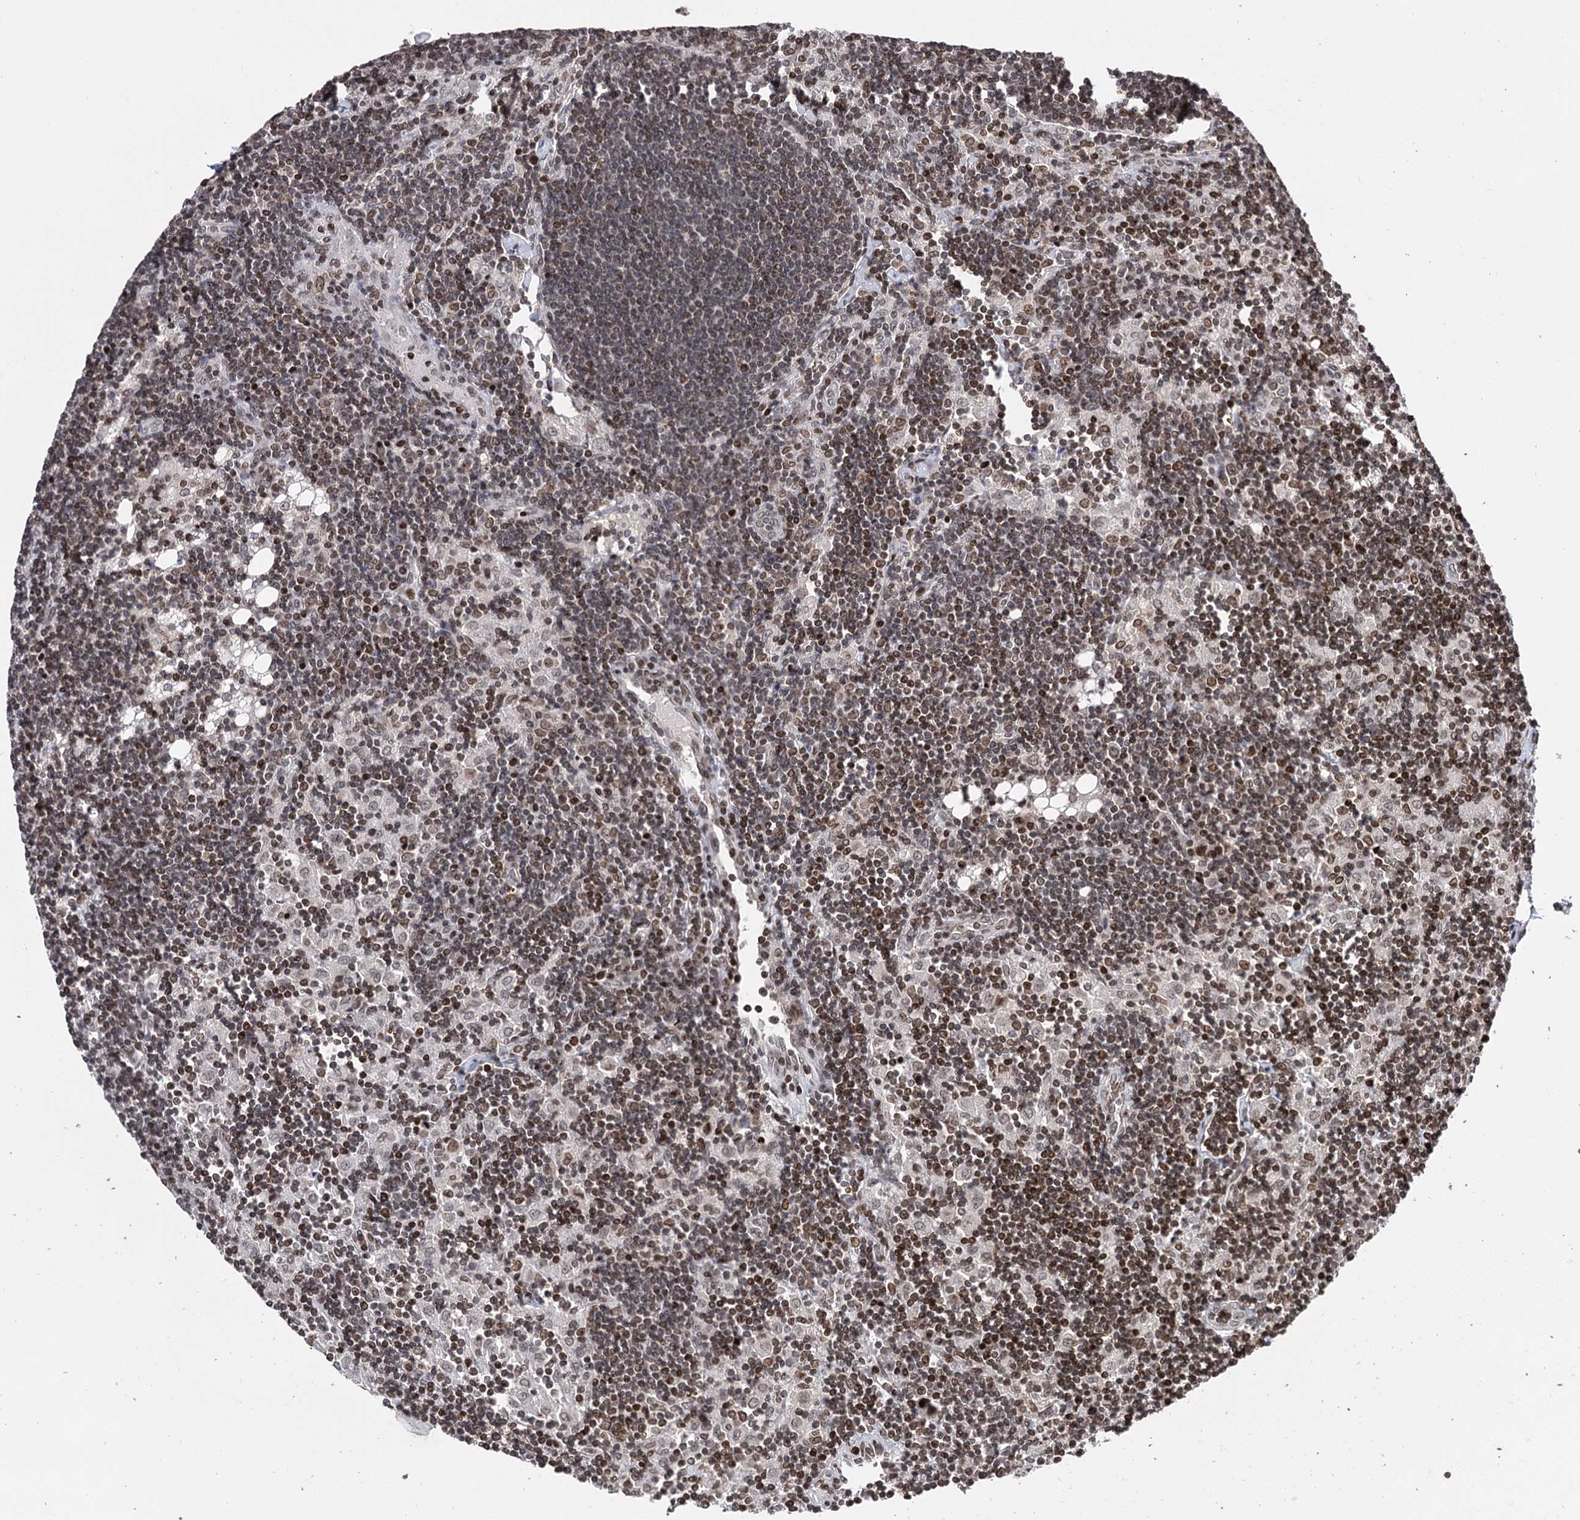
{"staining": {"intensity": "moderate", "quantity": ">75%", "location": "nuclear"}, "tissue": "lymph node", "cell_type": "Germinal center cells", "image_type": "normal", "snomed": [{"axis": "morphology", "description": "Normal tissue, NOS"}, {"axis": "topography", "description": "Lymph node"}], "caption": "Brown immunohistochemical staining in unremarkable human lymph node reveals moderate nuclear expression in approximately >75% of germinal center cells.", "gene": "CCDC77", "patient": {"sex": "male", "age": 24}}